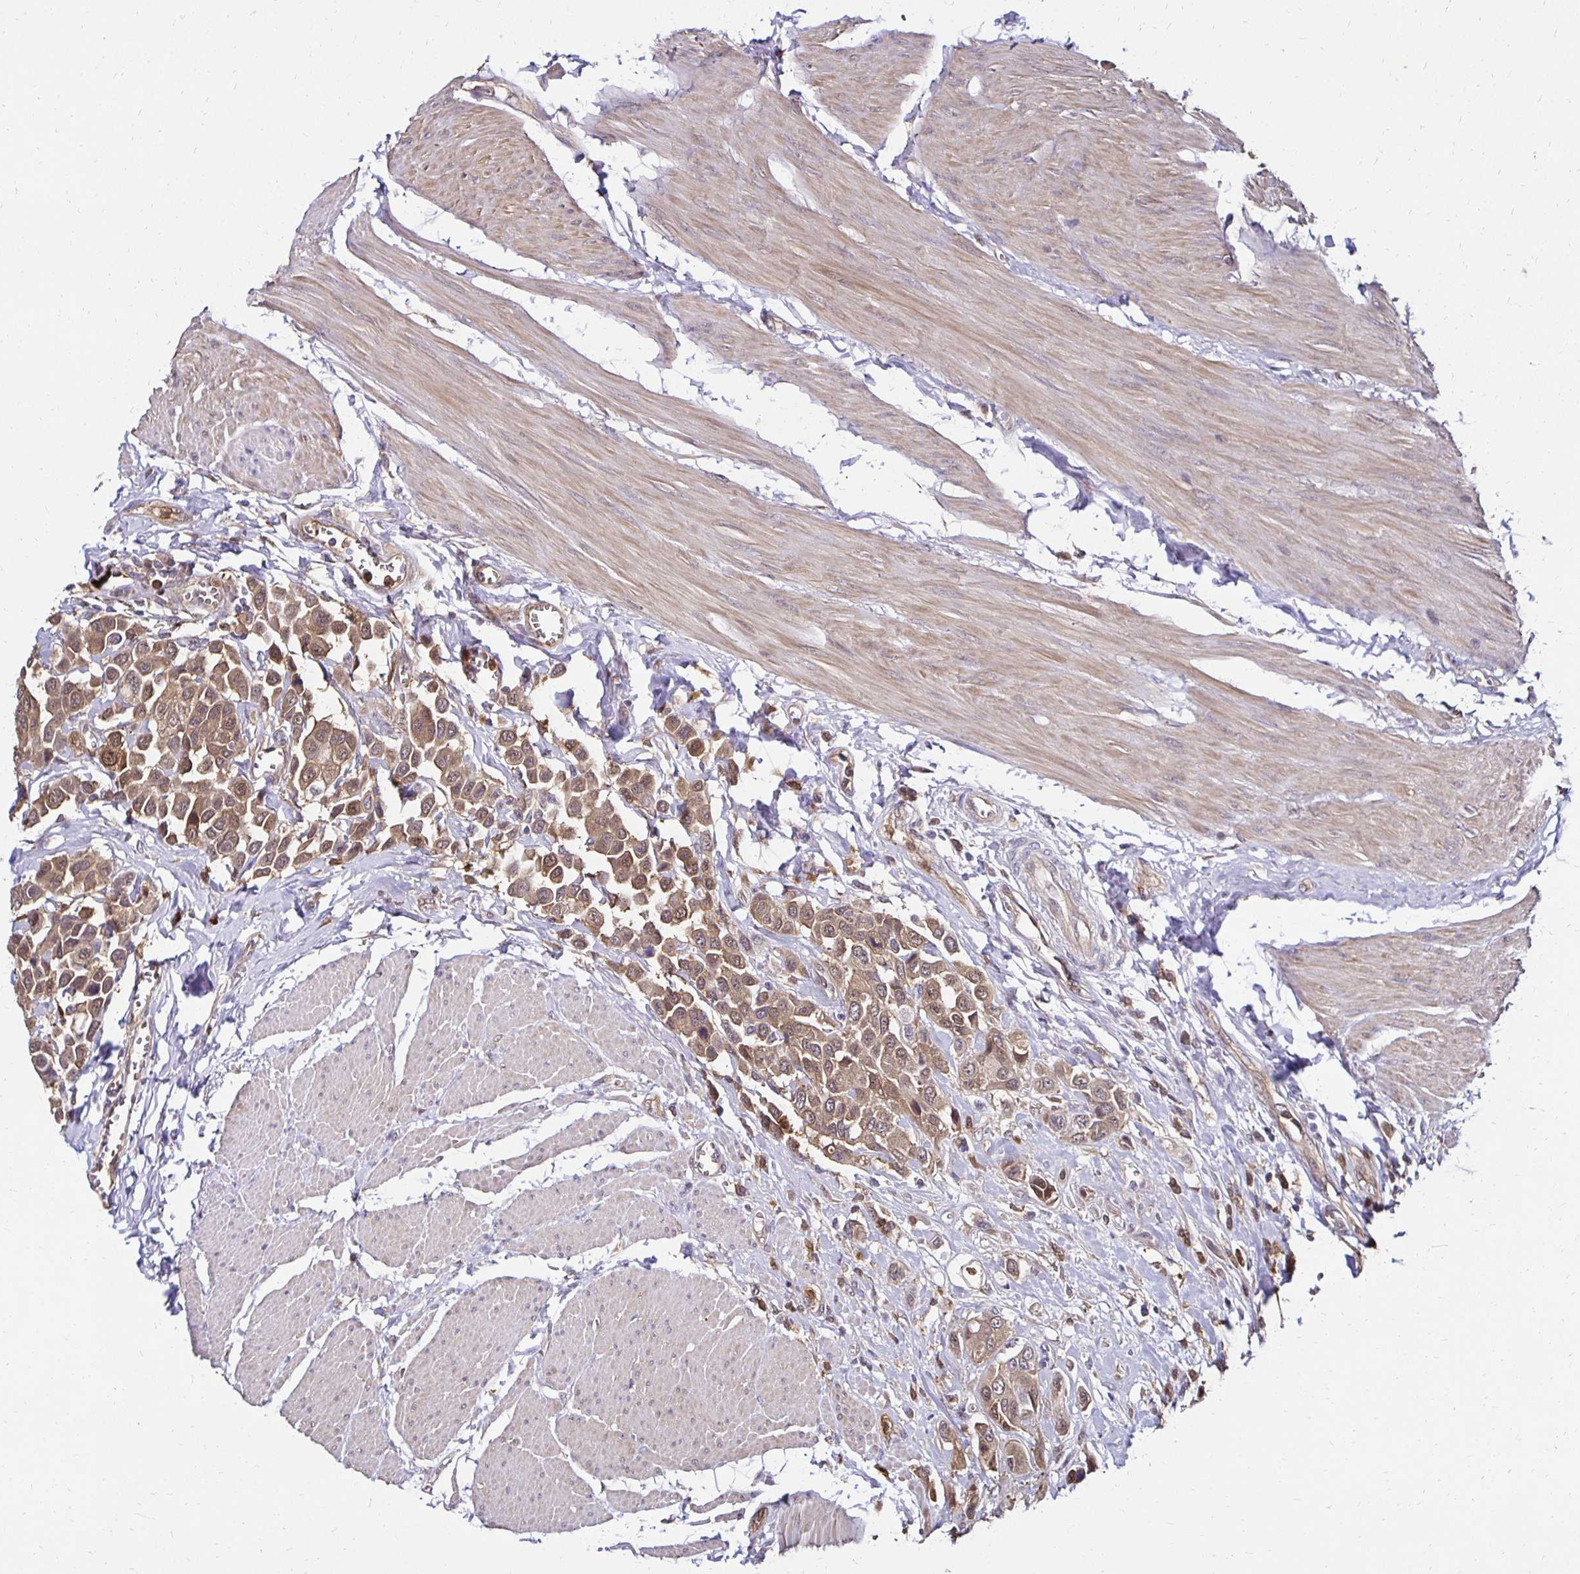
{"staining": {"intensity": "moderate", "quantity": ">75%", "location": "cytoplasmic/membranous,nuclear"}, "tissue": "urothelial cancer", "cell_type": "Tumor cells", "image_type": "cancer", "snomed": [{"axis": "morphology", "description": "Urothelial carcinoma, High grade"}, {"axis": "topography", "description": "Urinary bladder"}], "caption": "IHC histopathology image of neoplastic tissue: urothelial carcinoma (high-grade) stained using immunohistochemistry (IHC) shows medium levels of moderate protein expression localized specifically in the cytoplasmic/membranous and nuclear of tumor cells, appearing as a cytoplasmic/membranous and nuclear brown color.", "gene": "TXN", "patient": {"sex": "male", "age": 50}}